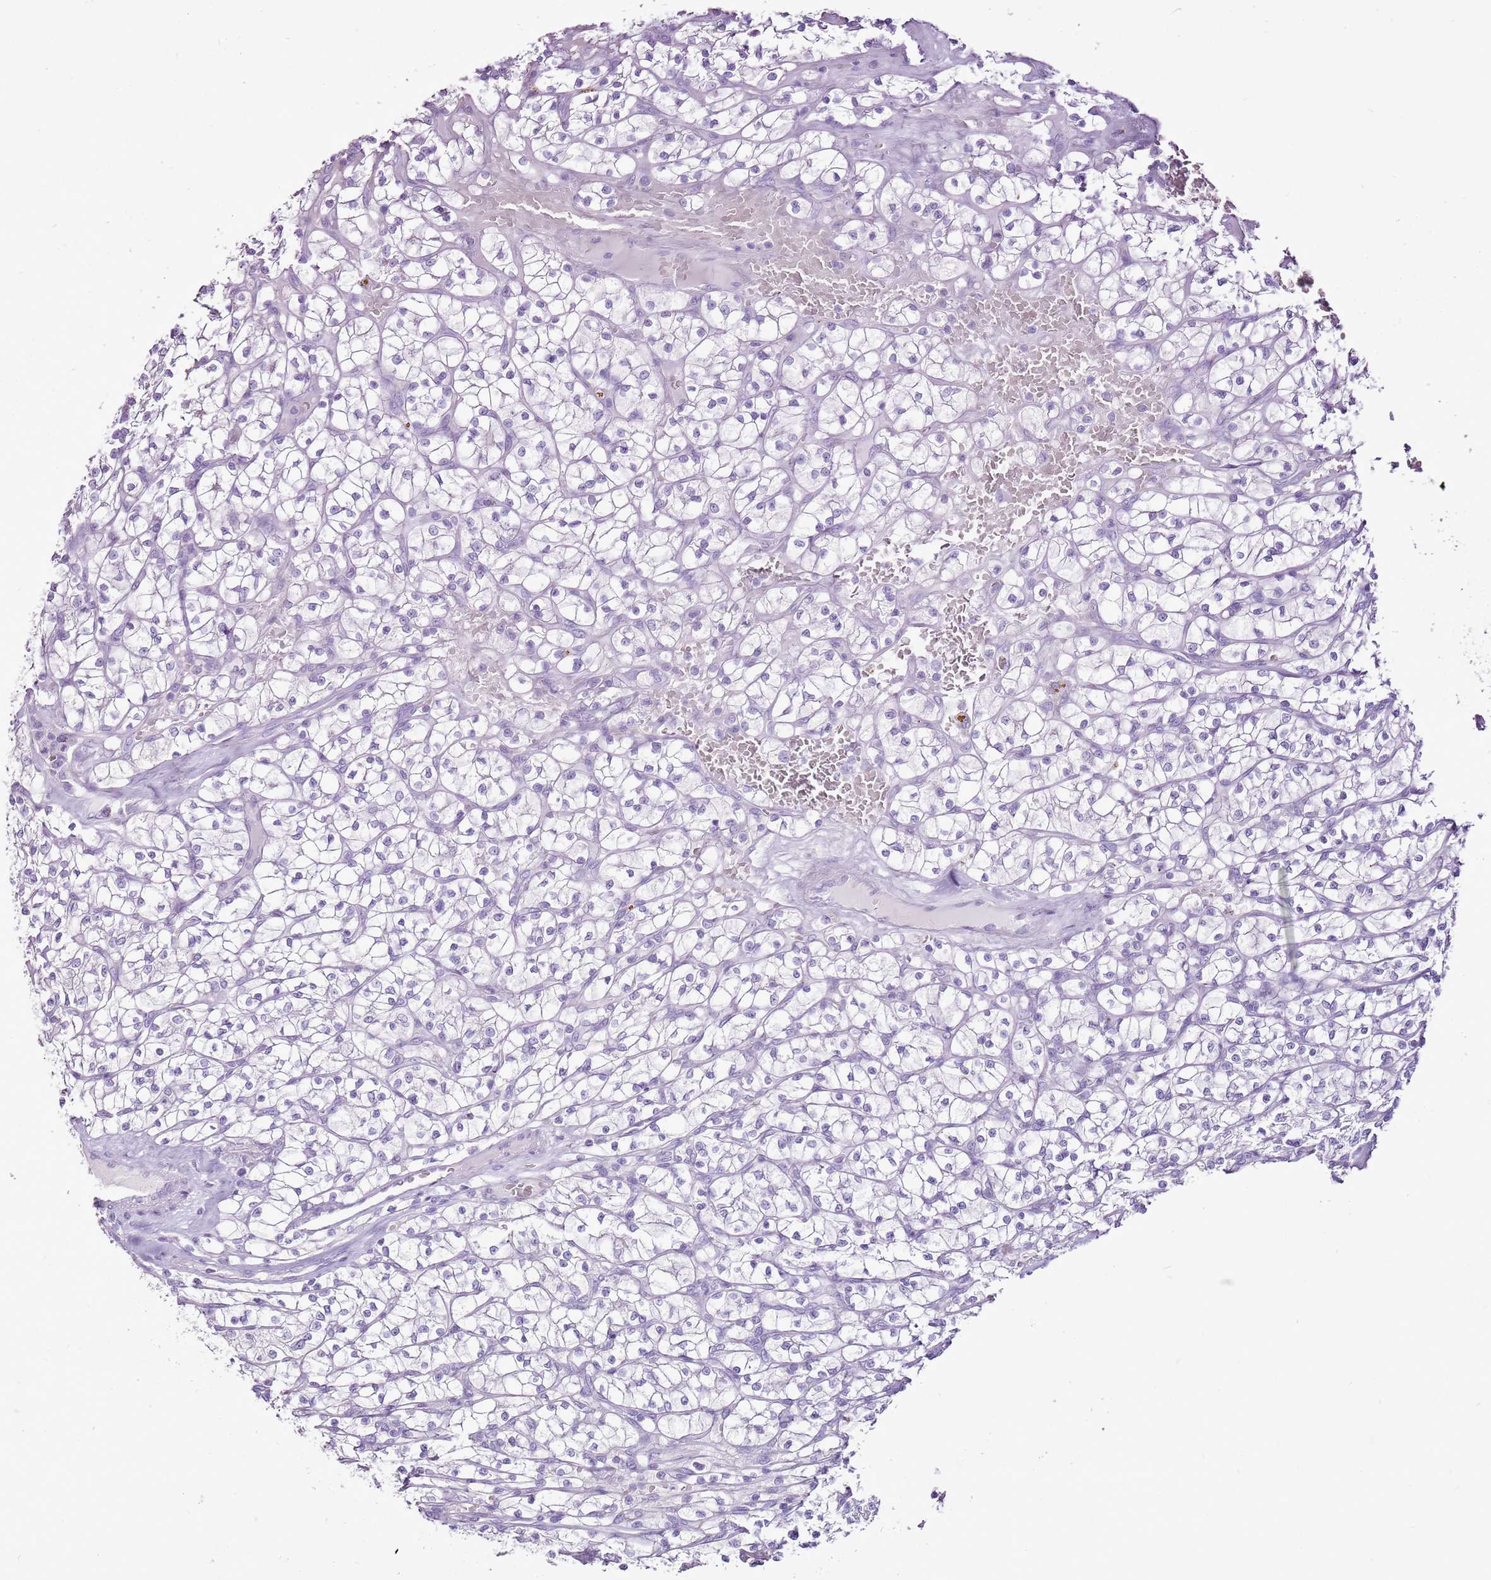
{"staining": {"intensity": "negative", "quantity": "none", "location": "none"}, "tissue": "renal cancer", "cell_type": "Tumor cells", "image_type": "cancer", "snomed": [{"axis": "morphology", "description": "Adenocarcinoma, NOS"}, {"axis": "topography", "description": "Kidney"}], "caption": "Protein analysis of adenocarcinoma (renal) displays no significant staining in tumor cells. (DAB (3,3'-diaminobenzidine) immunohistochemistry (IHC), high magnification).", "gene": "CNFN", "patient": {"sex": "female", "age": 64}}